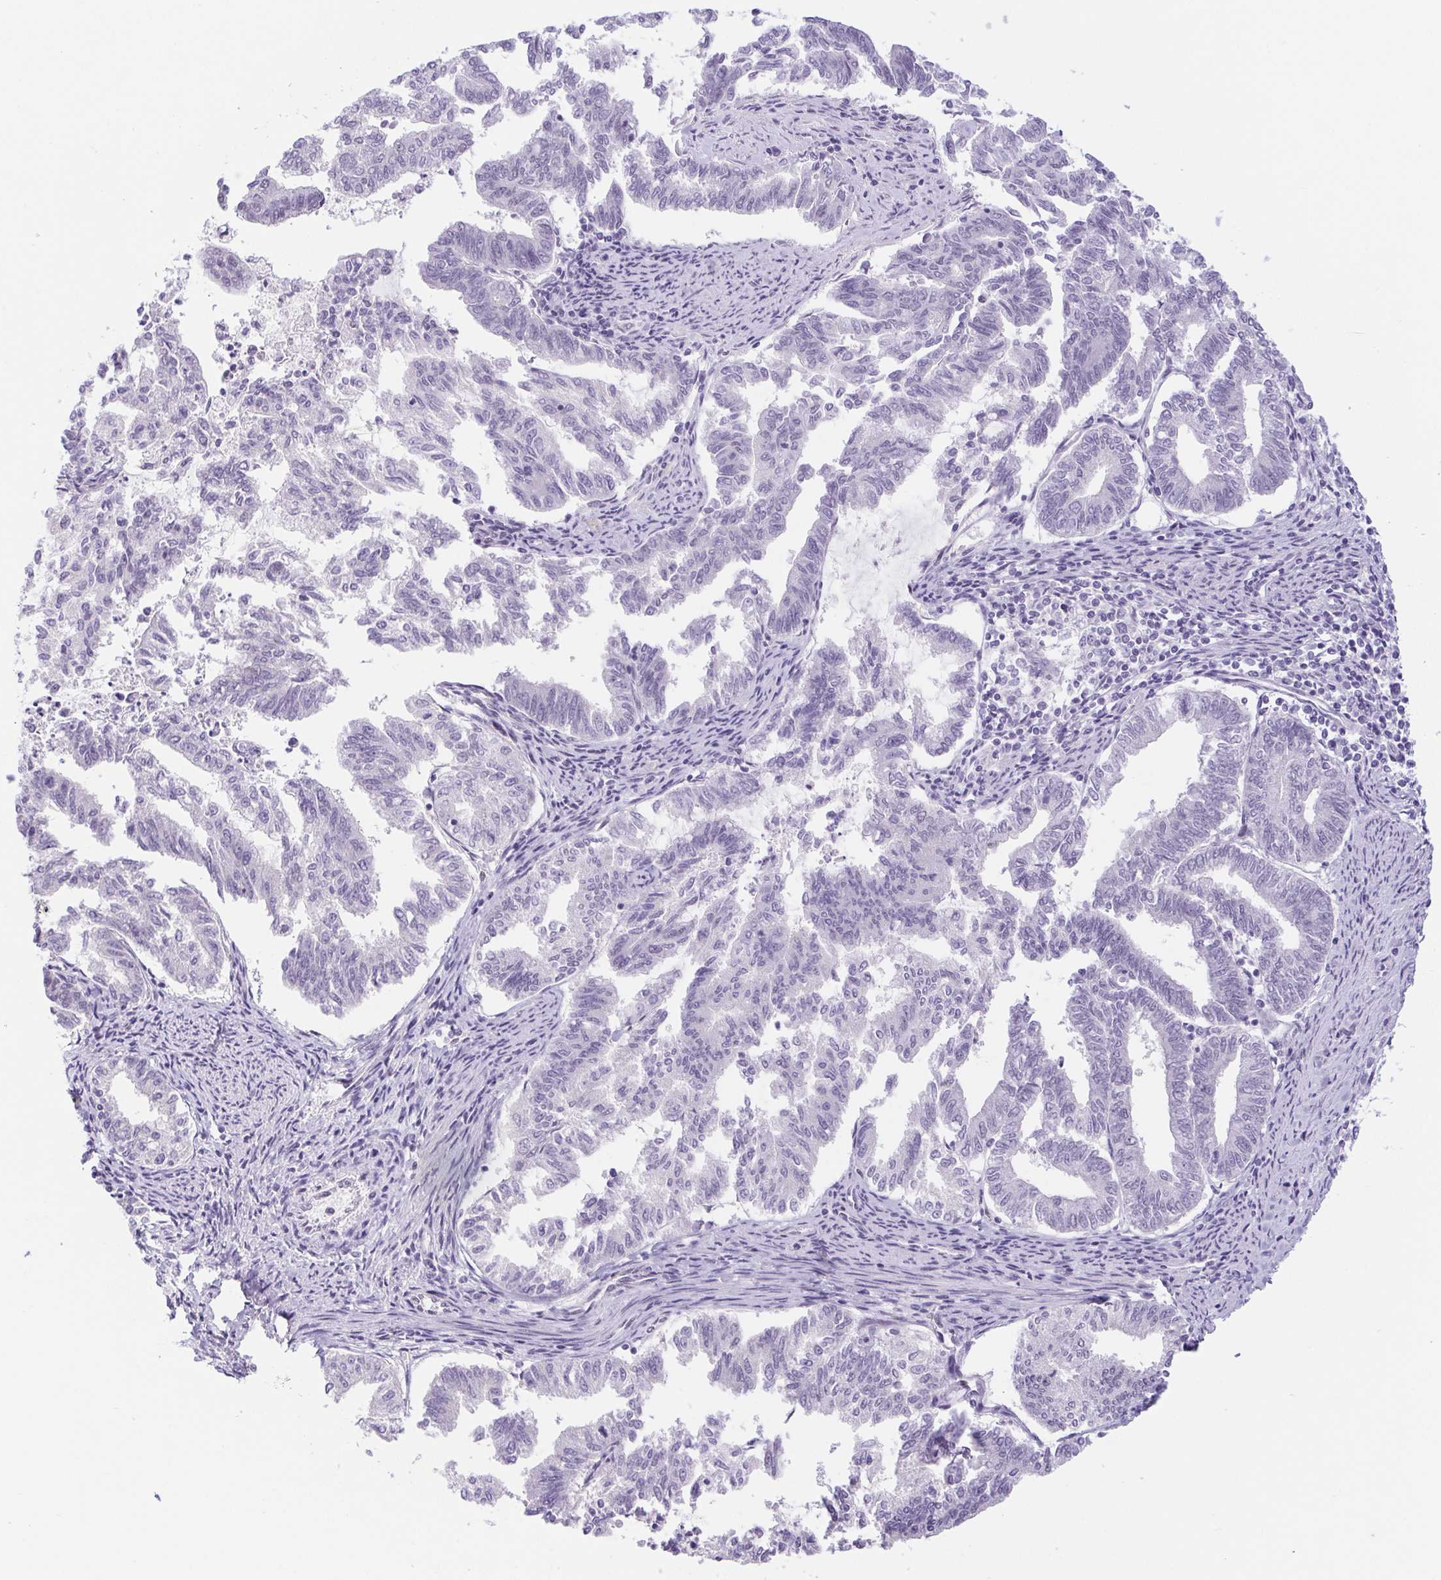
{"staining": {"intensity": "negative", "quantity": "none", "location": "none"}, "tissue": "endometrial cancer", "cell_type": "Tumor cells", "image_type": "cancer", "snomed": [{"axis": "morphology", "description": "Adenocarcinoma, NOS"}, {"axis": "topography", "description": "Endometrium"}], "caption": "Endometrial cancer (adenocarcinoma) was stained to show a protein in brown. There is no significant positivity in tumor cells.", "gene": "CAND1", "patient": {"sex": "female", "age": 79}}